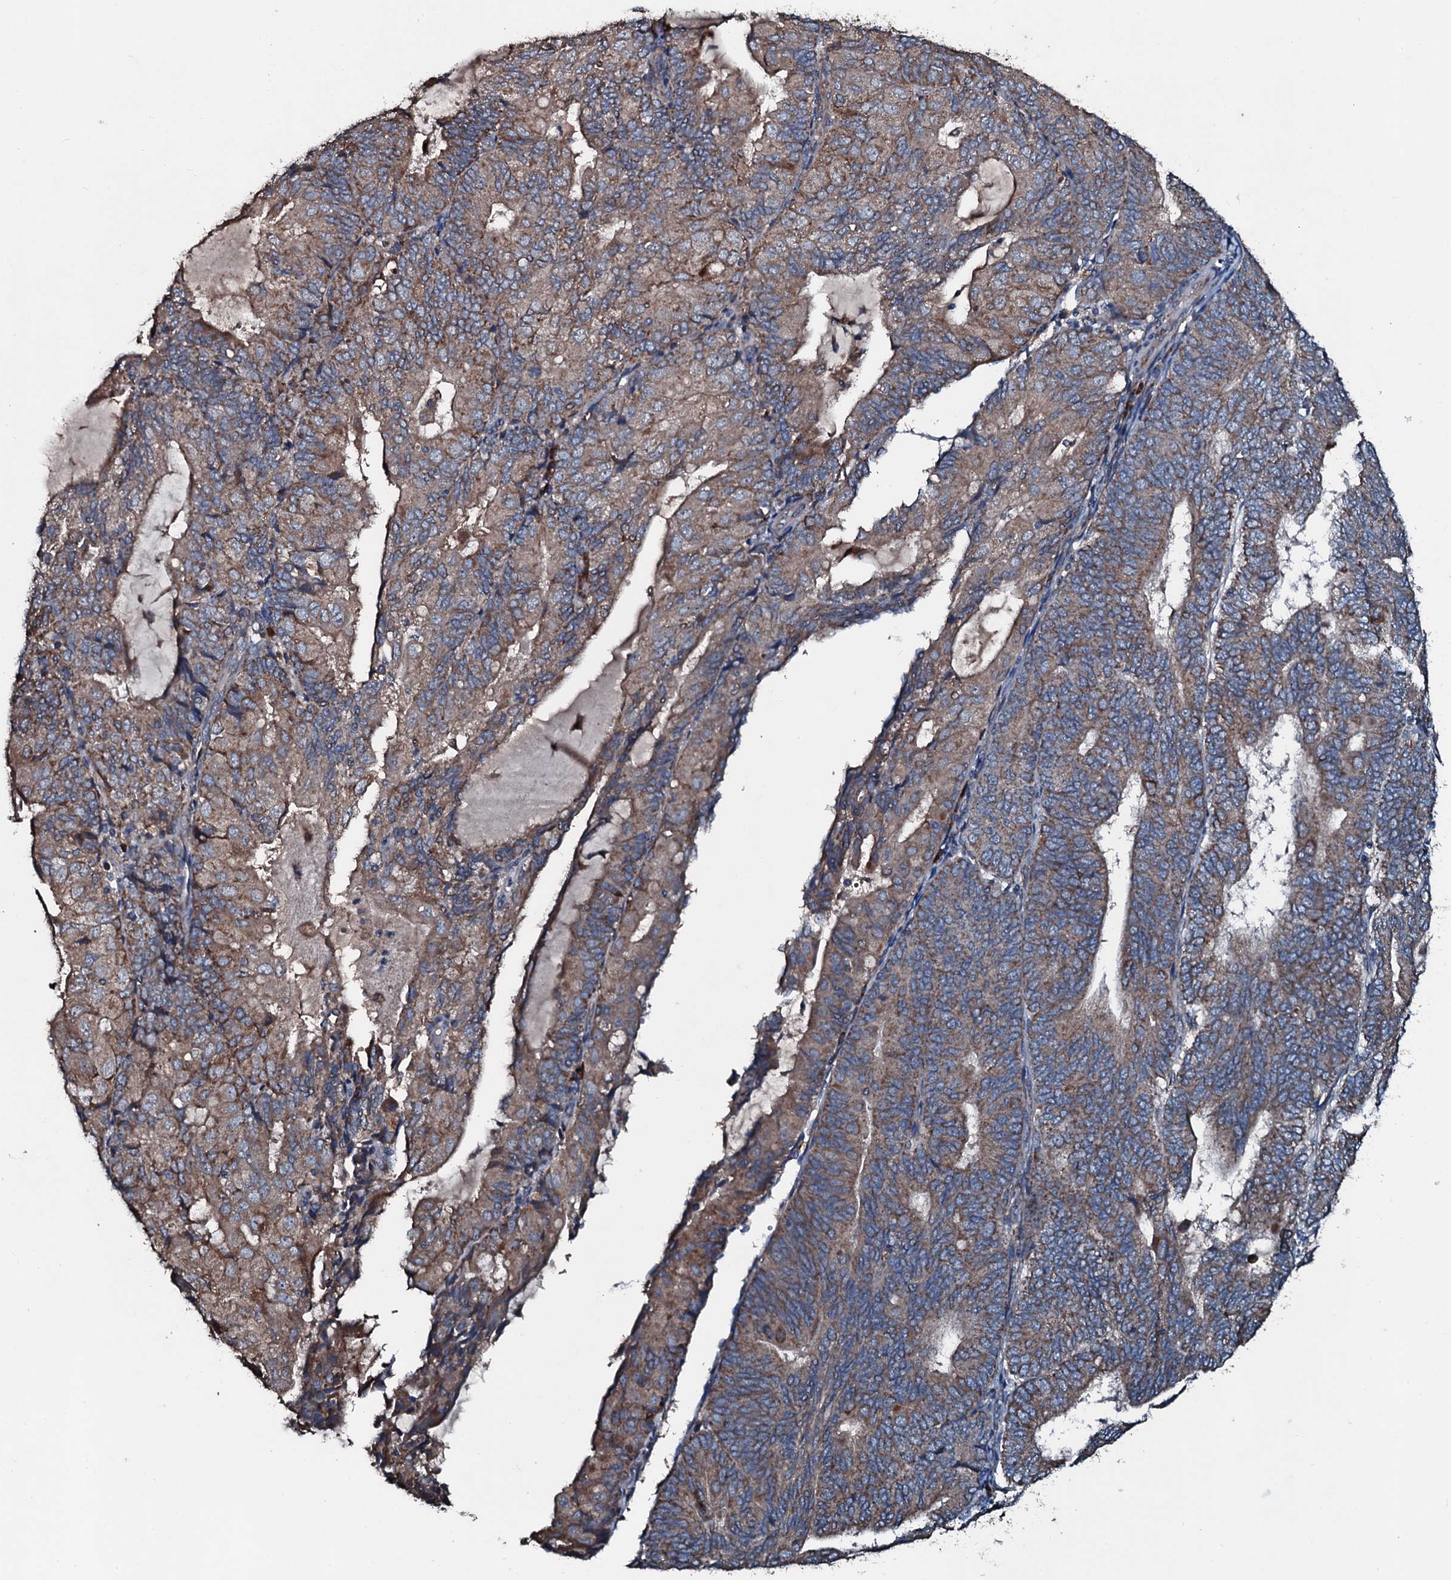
{"staining": {"intensity": "moderate", "quantity": ">75%", "location": "cytoplasmic/membranous"}, "tissue": "endometrial cancer", "cell_type": "Tumor cells", "image_type": "cancer", "snomed": [{"axis": "morphology", "description": "Adenocarcinoma, NOS"}, {"axis": "topography", "description": "Endometrium"}], "caption": "A high-resolution image shows immunohistochemistry (IHC) staining of endometrial cancer (adenocarcinoma), which exhibits moderate cytoplasmic/membranous expression in approximately >75% of tumor cells. (brown staining indicates protein expression, while blue staining denotes nuclei).", "gene": "ACSS3", "patient": {"sex": "female", "age": 81}}